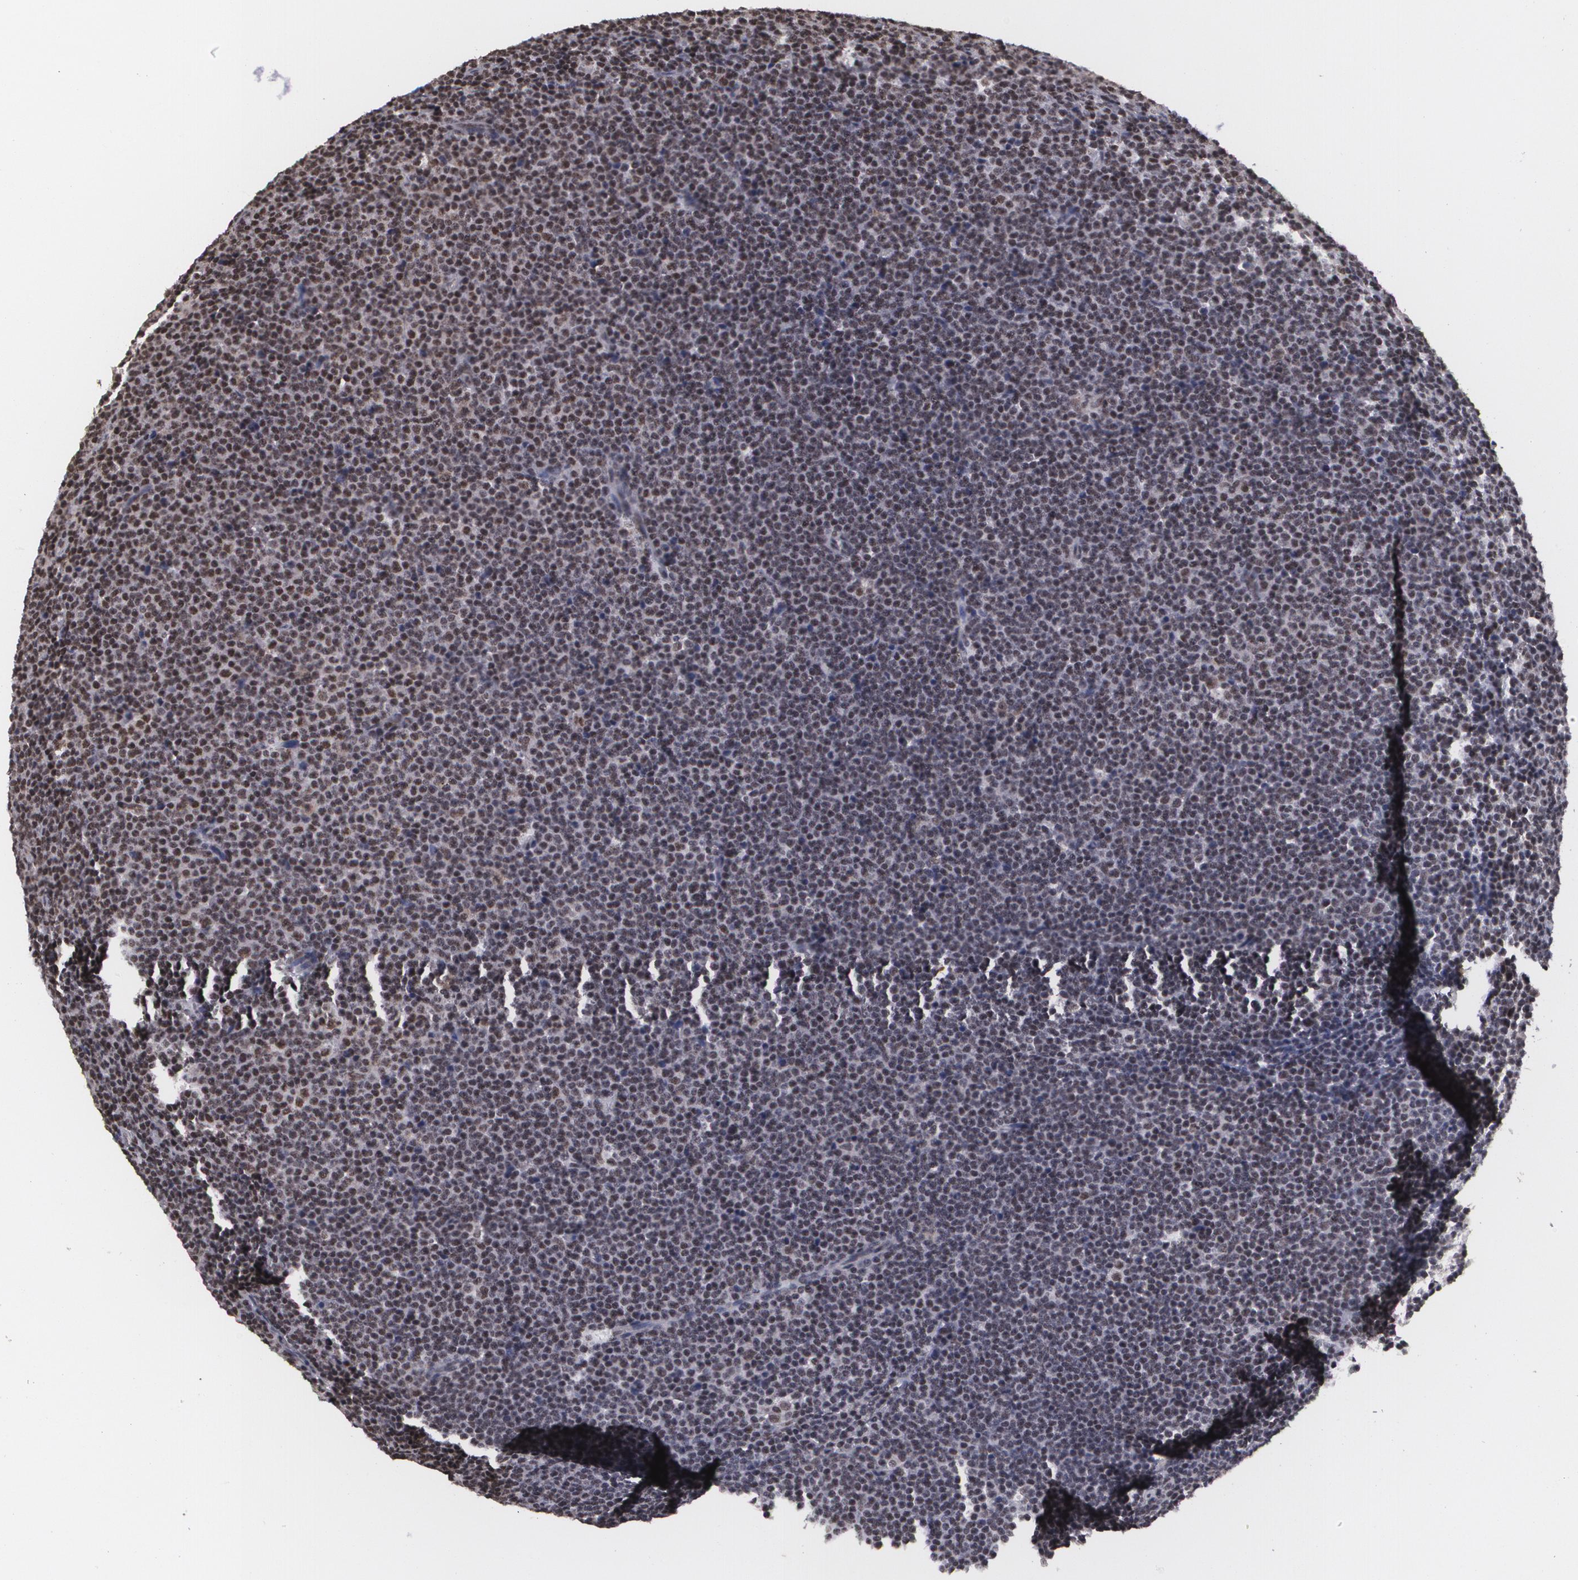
{"staining": {"intensity": "strong", "quantity": ">75%", "location": "nuclear"}, "tissue": "lymphoma", "cell_type": "Tumor cells", "image_type": "cancer", "snomed": [{"axis": "morphology", "description": "Malignant lymphoma, non-Hodgkin's type, Low grade"}, {"axis": "topography", "description": "Lymph node"}], "caption": "Tumor cells demonstrate high levels of strong nuclear expression in approximately >75% of cells in lymphoma.", "gene": "RXRB", "patient": {"sex": "female", "age": 69}}